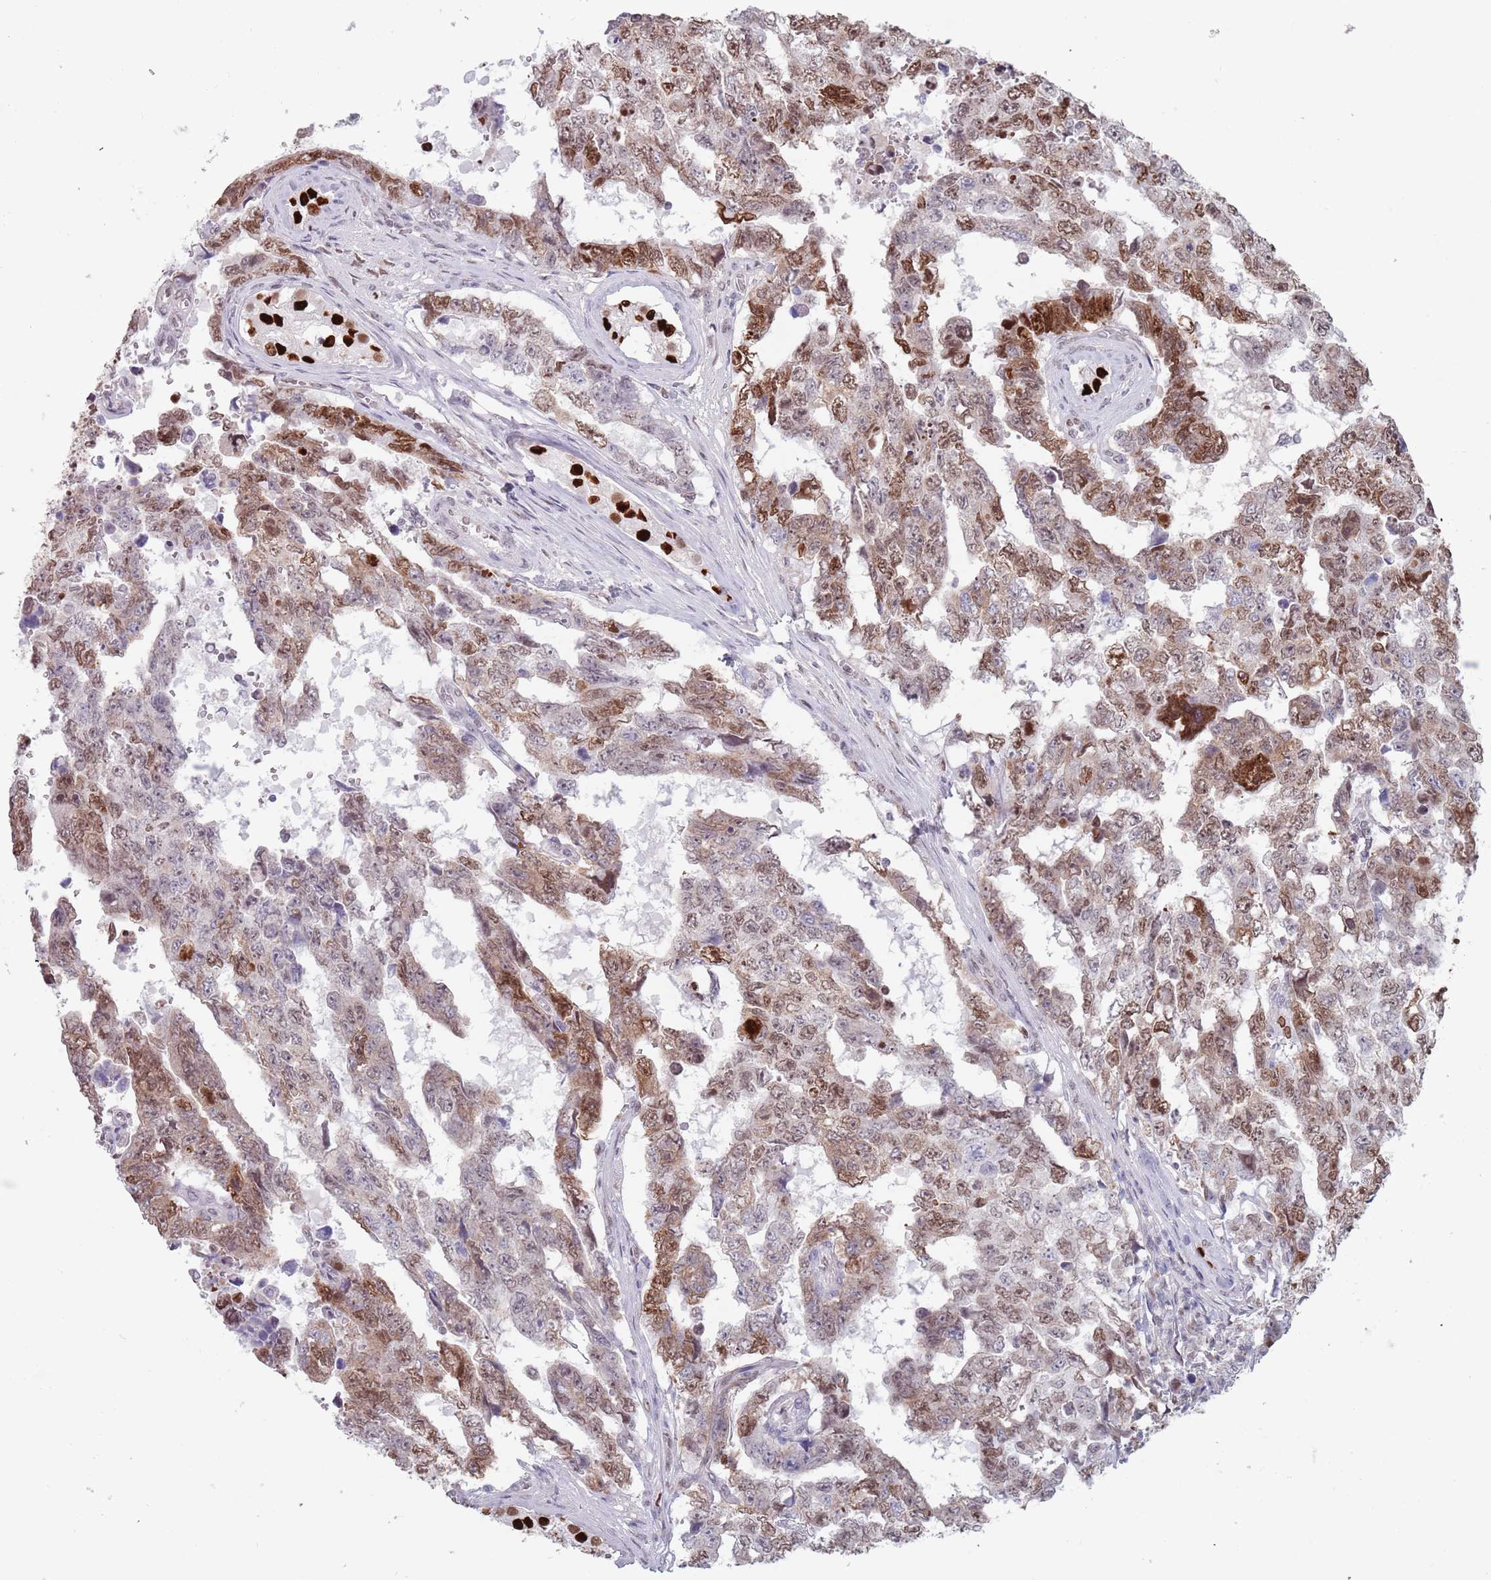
{"staining": {"intensity": "moderate", "quantity": ">75%", "location": "cytoplasmic/membranous,nuclear"}, "tissue": "testis cancer", "cell_type": "Tumor cells", "image_type": "cancer", "snomed": [{"axis": "morphology", "description": "Normal tissue, NOS"}, {"axis": "morphology", "description": "Carcinoma, Embryonal, NOS"}, {"axis": "topography", "description": "Testis"}, {"axis": "topography", "description": "Epididymis"}], "caption": "Testis cancer stained for a protein reveals moderate cytoplasmic/membranous and nuclear positivity in tumor cells. (Brightfield microscopy of DAB IHC at high magnification).", "gene": "MFSD12", "patient": {"sex": "male", "age": 25}}